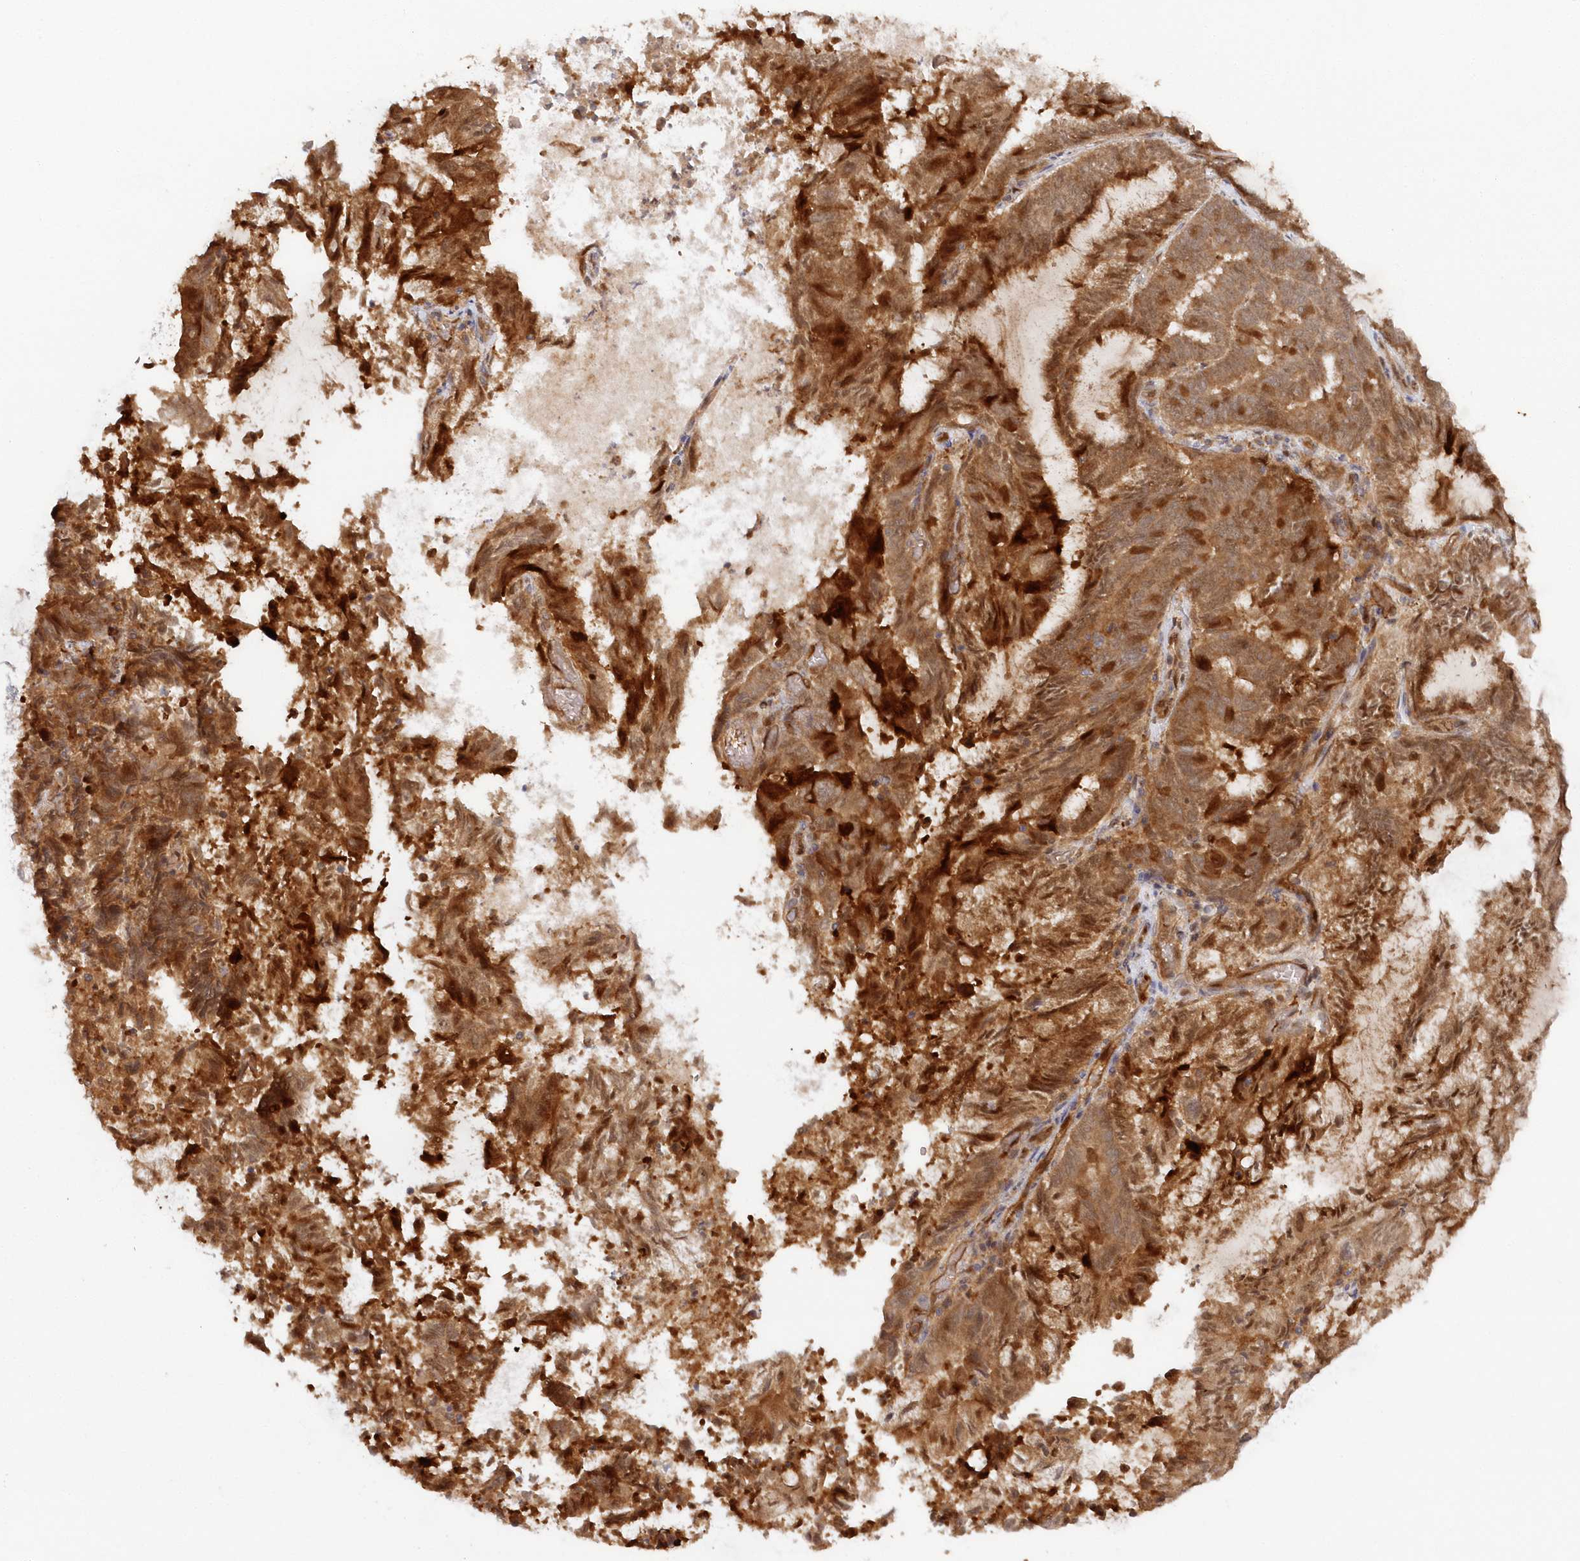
{"staining": {"intensity": "strong", "quantity": ">75%", "location": "cytoplasmic/membranous"}, "tissue": "endometrial cancer", "cell_type": "Tumor cells", "image_type": "cancer", "snomed": [{"axis": "morphology", "description": "Adenocarcinoma, NOS"}, {"axis": "topography", "description": "Endometrium"}], "caption": "IHC photomicrograph of endometrial adenocarcinoma stained for a protein (brown), which reveals high levels of strong cytoplasmic/membranous positivity in about >75% of tumor cells.", "gene": "GBE1", "patient": {"sex": "female", "age": 80}}